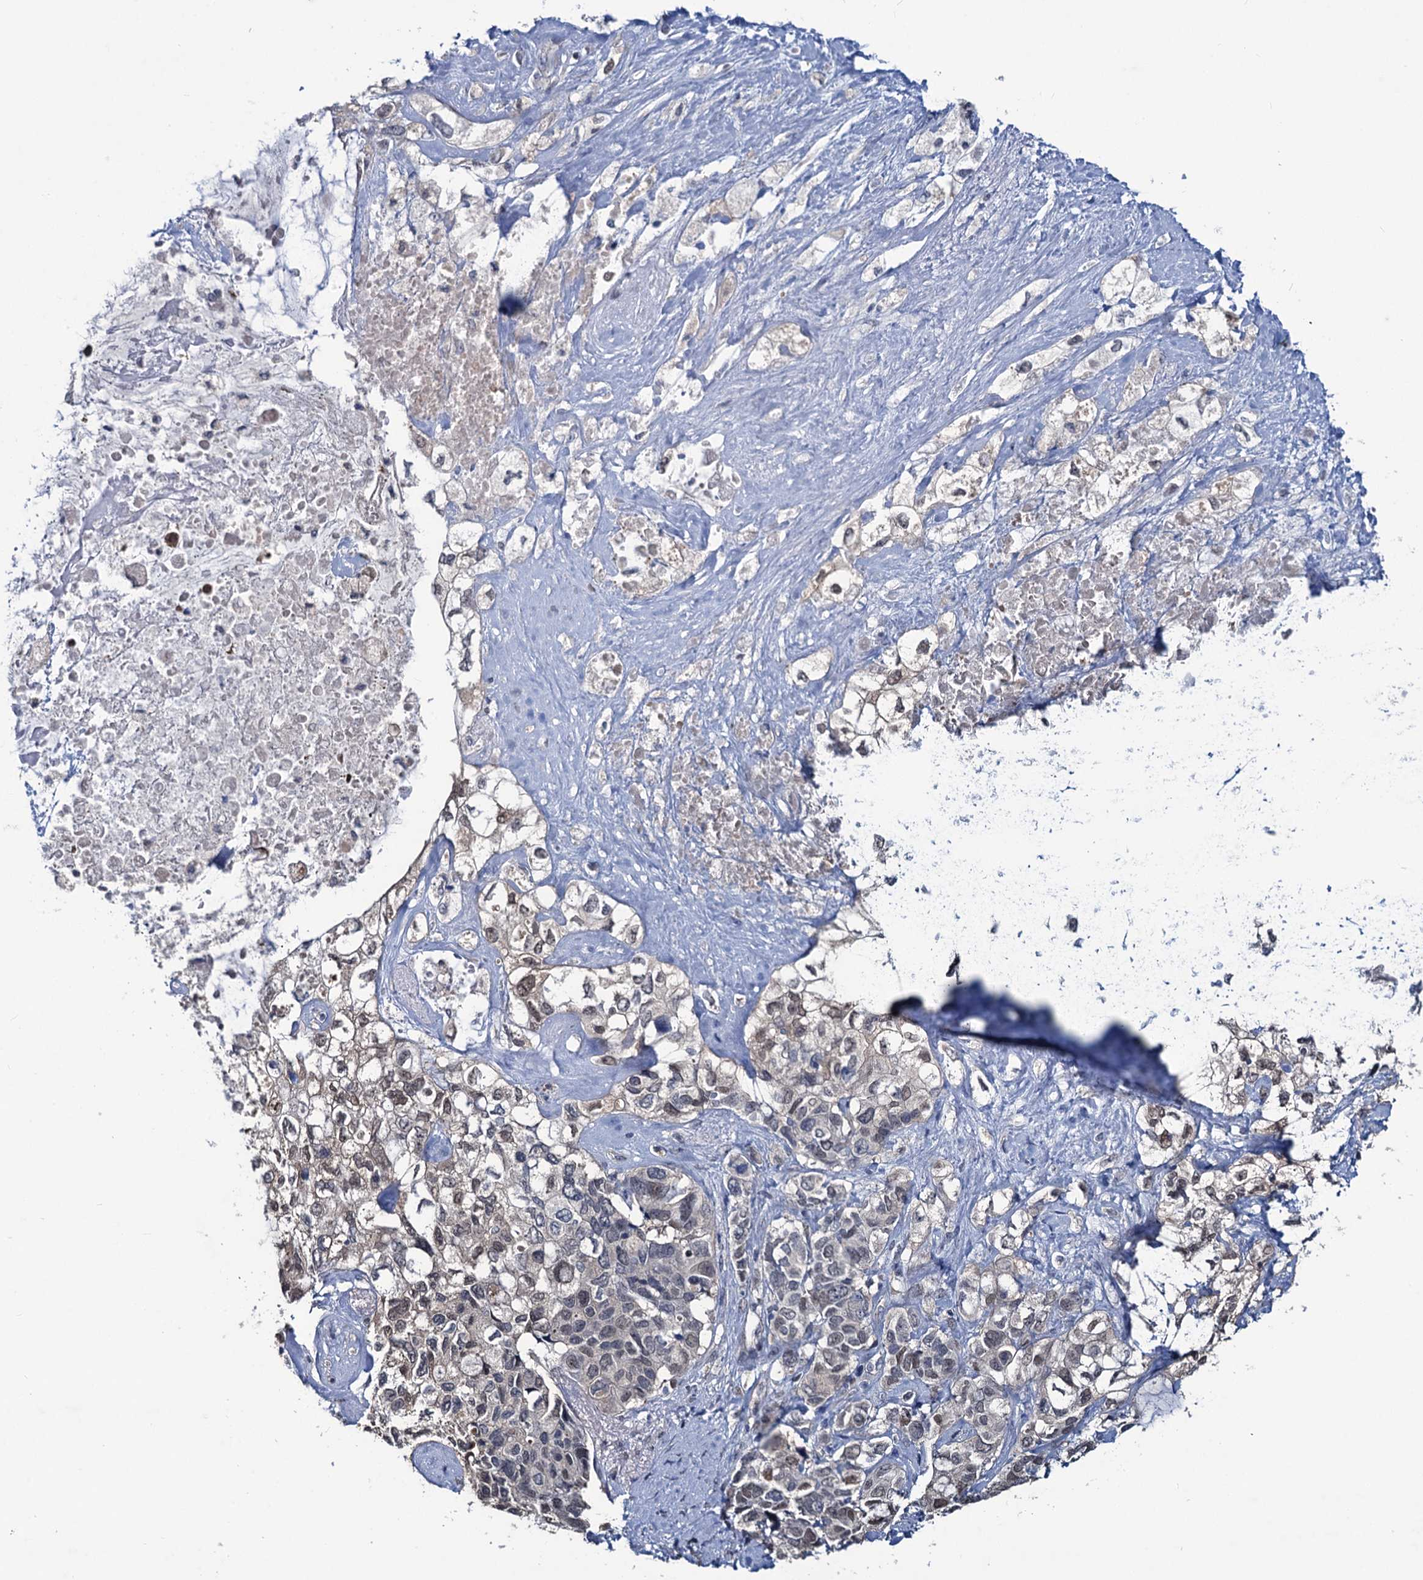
{"staining": {"intensity": "weak", "quantity": "<25%", "location": "cytoplasmic/membranous,nuclear"}, "tissue": "pancreatic cancer", "cell_type": "Tumor cells", "image_type": "cancer", "snomed": [{"axis": "morphology", "description": "Adenocarcinoma, NOS"}, {"axis": "topography", "description": "Pancreas"}], "caption": "Pancreatic cancer stained for a protein using IHC exhibits no staining tumor cells.", "gene": "RTKN2", "patient": {"sex": "female", "age": 56}}